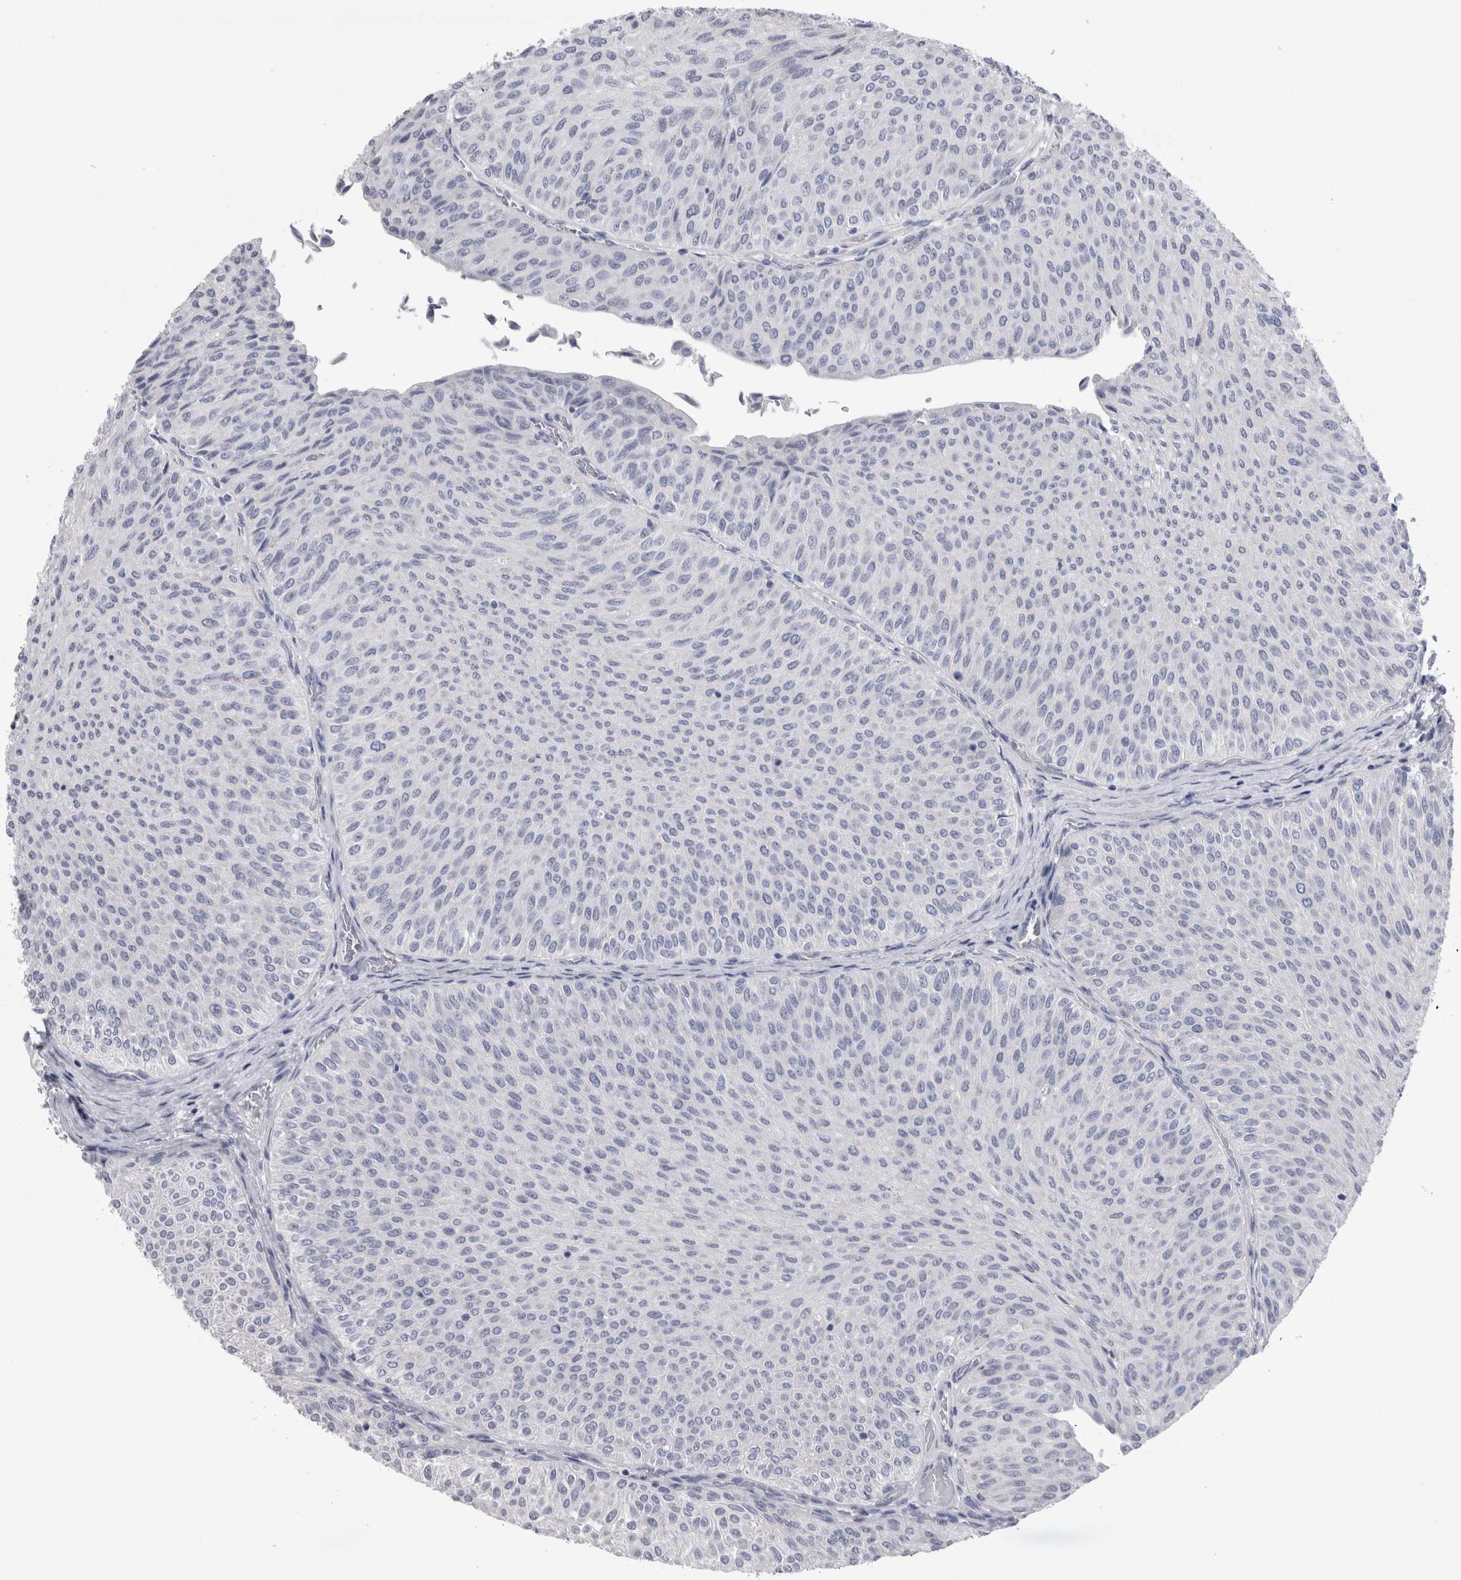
{"staining": {"intensity": "negative", "quantity": "none", "location": "none"}, "tissue": "urothelial cancer", "cell_type": "Tumor cells", "image_type": "cancer", "snomed": [{"axis": "morphology", "description": "Urothelial carcinoma, Low grade"}, {"axis": "topography", "description": "Urinary bladder"}], "caption": "Protein analysis of urothelial cancer reveals no significant expression in tumor cells.", "gene": "REG1A", "patient": {"sex": "male", "age": 78}}